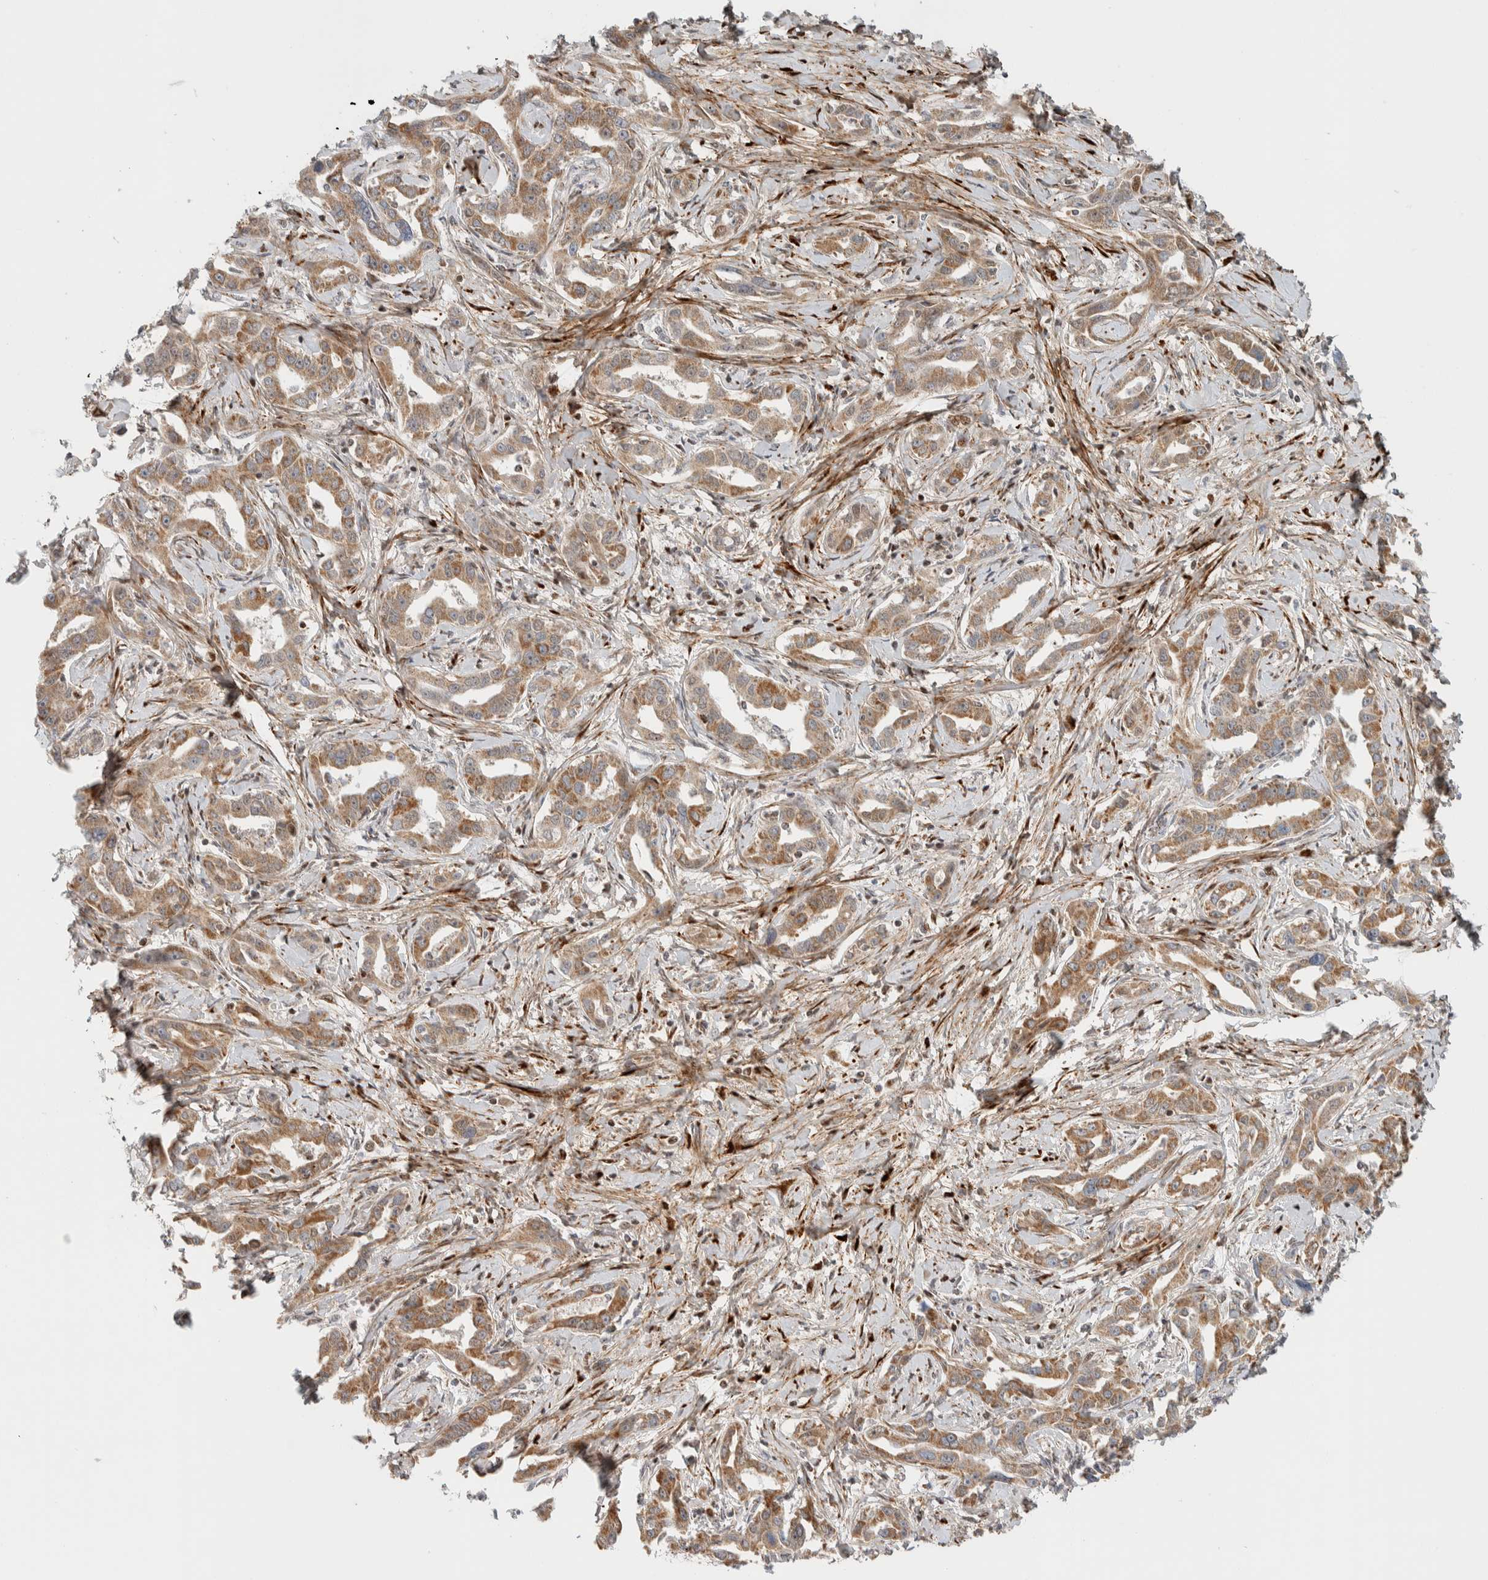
{"staining": {"intensity": "moderate", "quantity": ">75%", "location": "cytoplasmic/membranous"}, "tissue": "liver cancer", "cell_type": "Tumor cells", "image_type": "cancer", "snomed": [{"axis": "morphology", "description": "Cholangiocarcinoma"}, {"axis": "topography", "description": "Liver"}], "caption": "Liver cancer (cholangiocarcinoma) stained for a protein exhibits moderate cytoplasmic/membranous positivity in tumor cells.", "gene": "TSPAN32", "patient": {"sex": "male", "age": 59}}